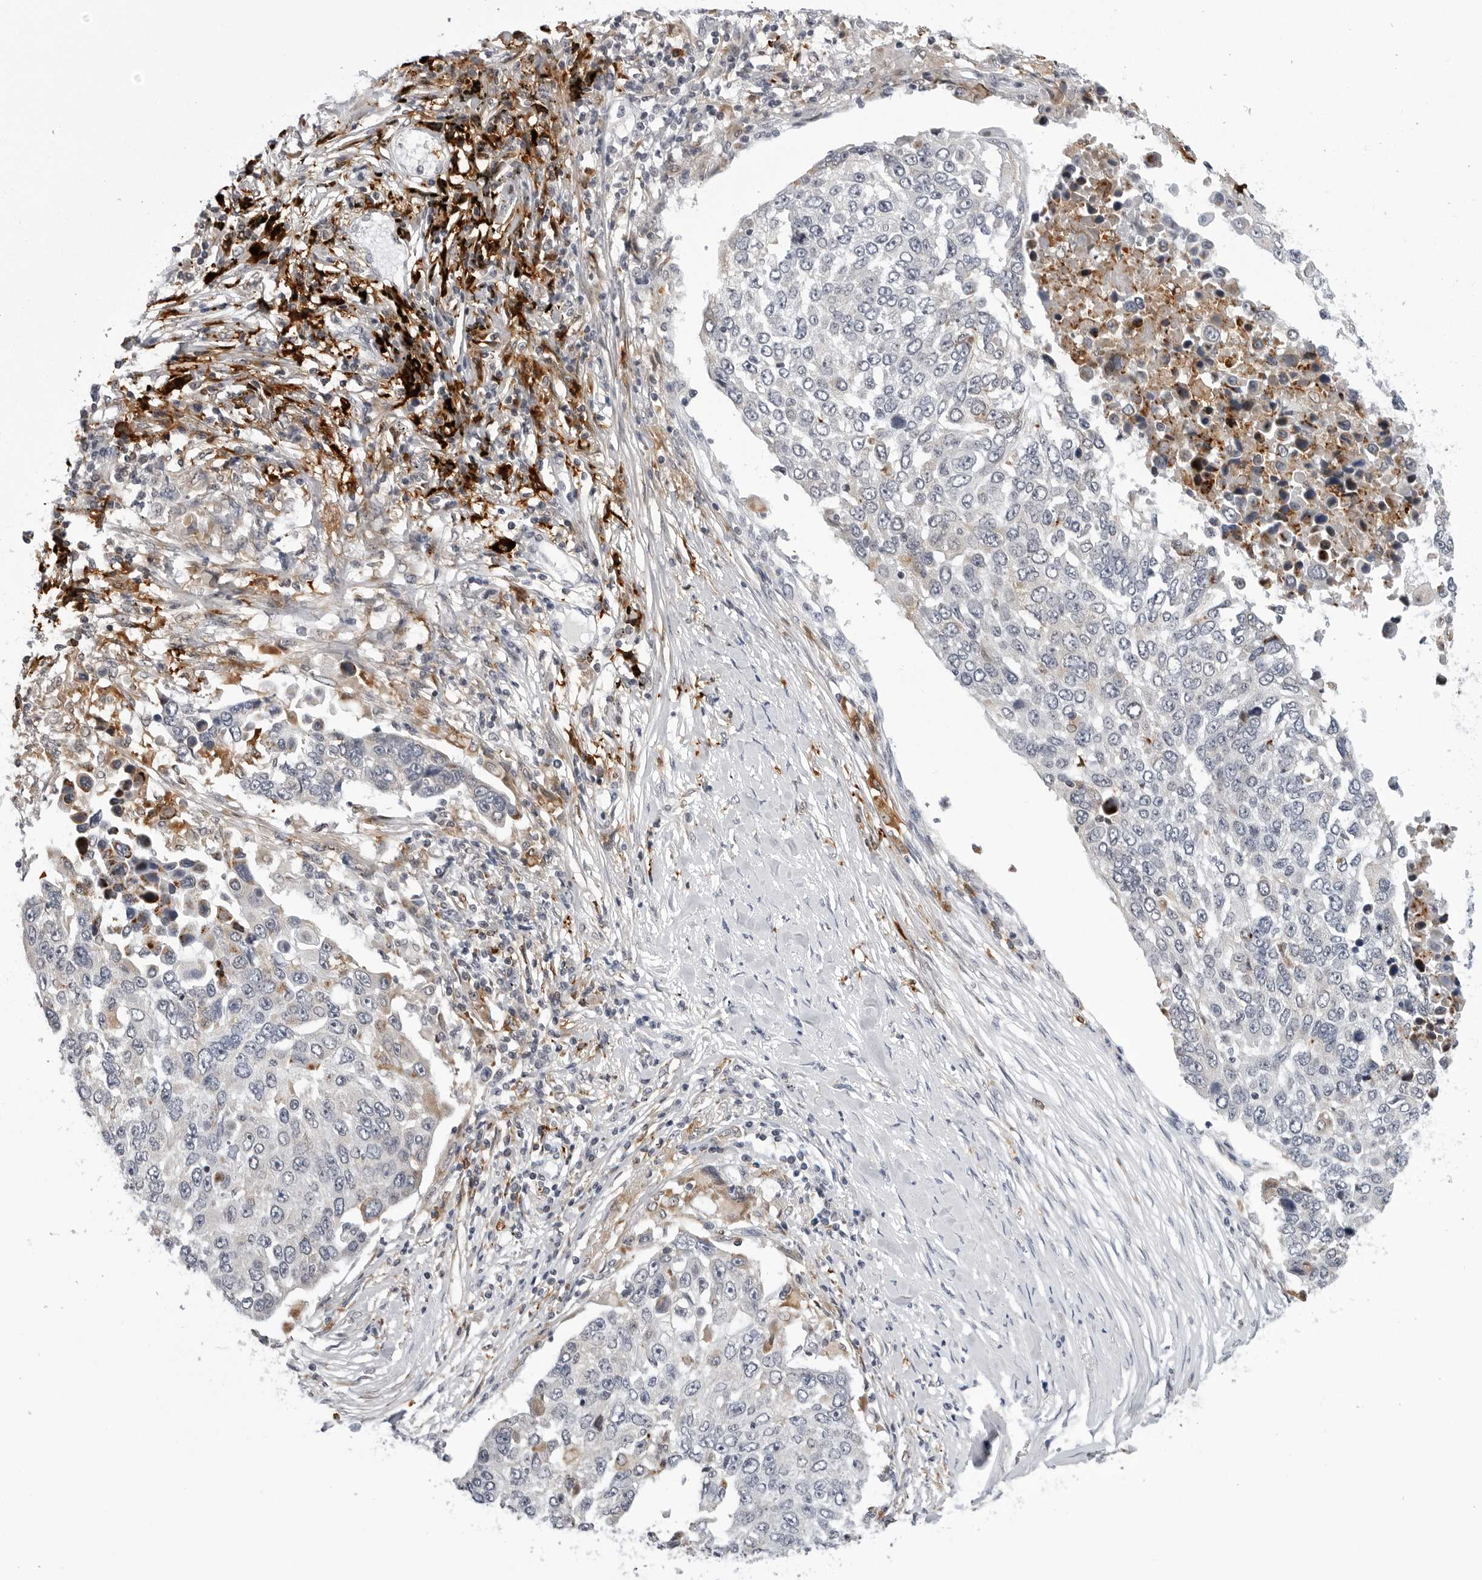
{"staining": {"intensity": "negative", "quantity": "none", "location": "none"}, "tissue": "lung cancer", "cell_type": "Tumor cells", "image_type": "cancer", "snomed": [{"axis": "morphology", "description": "Squamous cell carcinoma, NOS"}, {"axis": "topography", "description": "Lung"}], "caption": "Immunohistochemistry histopathology image of neoplastic tissue: human squamous cell carcinoma (lung) stained with DAB shows no significant protein positivity in tumor cells.", "gene": "CDK20", "patient": {"sex": "male", "age": 66}}